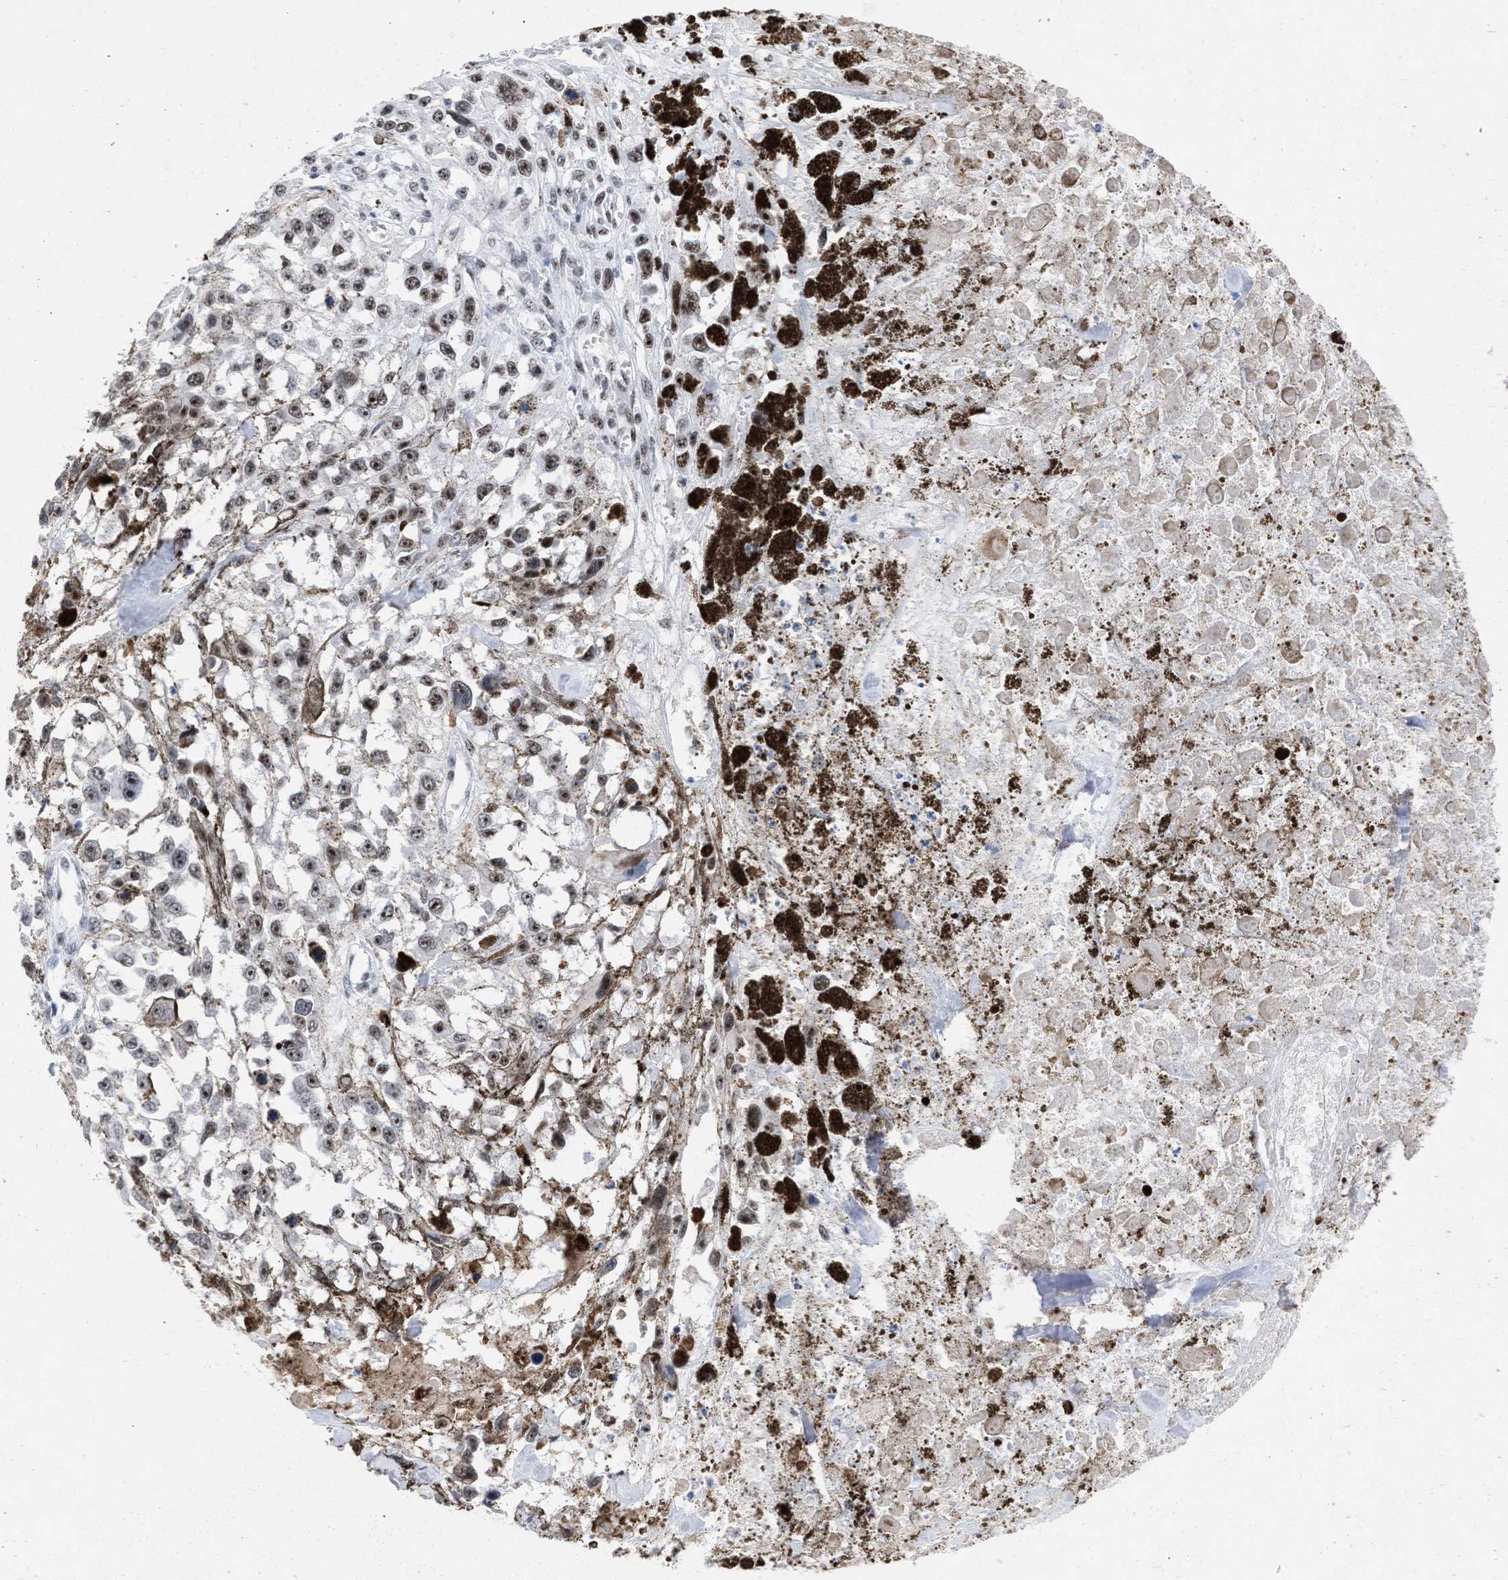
{"staining": {"intensity": "moderate", "quantity": ">75%", "location": "nuclear"}, "tissue": "melanoma", "cell_type": "Tumor cells", "image_type": "cancer", "snomed": [{"axis": "morphology", "description": "Malignant melanoma, Metastatic site"}, {"axis": "topography", "description": "Lymph node"}], "caption": "A micrograph of human melanoma stained for a protein reveals moderate nuclear brown staining in tumor cells.", "gene": "DDX41", "patient": {"sex": "male", "age": 59}}